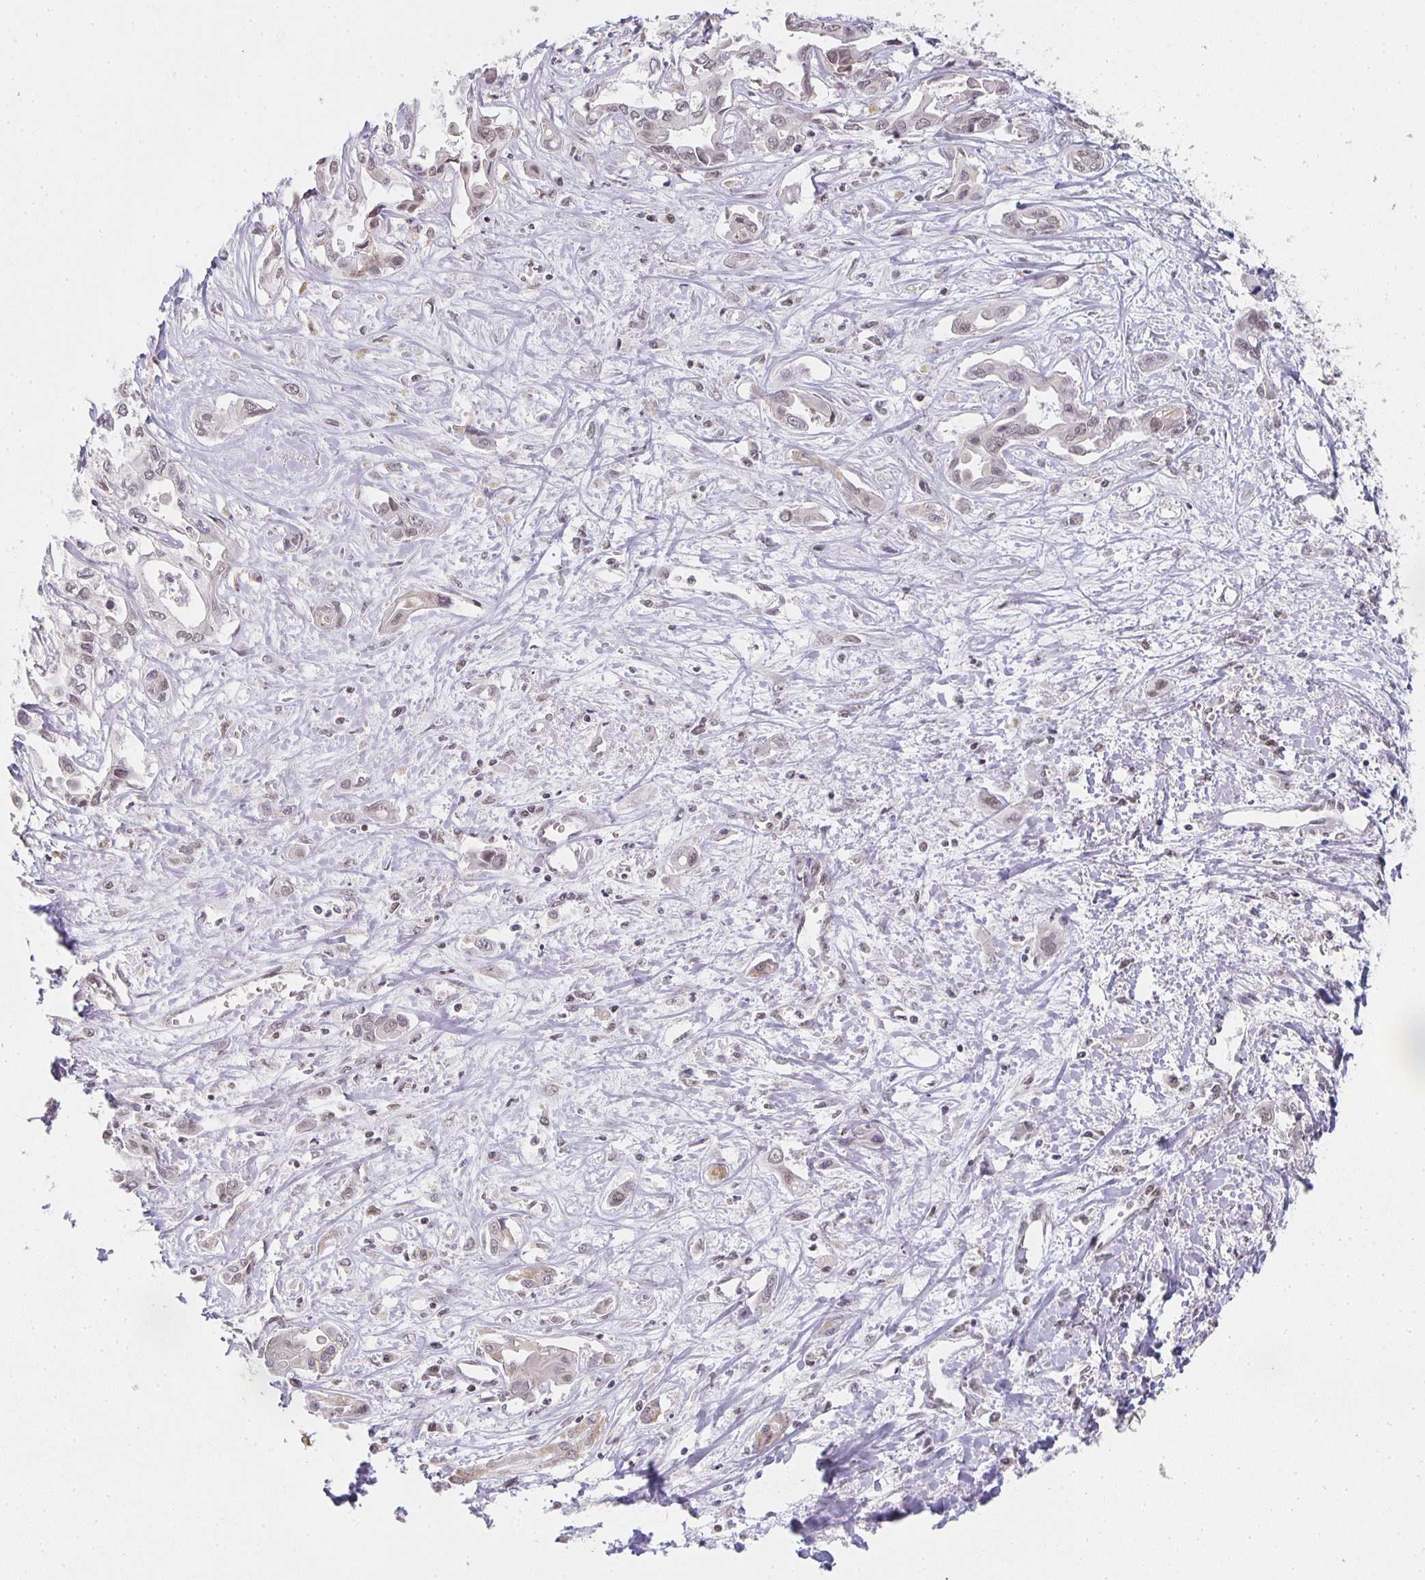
{"staining": {"intensity": "weak", "quantity": ">75%", "location": "nuclear"}, "tissue": "liver cancer", "cell_type": "Tumor cells", "image_type": "cancer", "snomed": [{"axis": "morphology", "description": "Cholangiocarcinoma"}, {"axis": "topography", "description": "Liver"}], "caption": "This is an image of immunohistochemistry staining of liver cancer (cholangiocarcinoma), which shows weak positivity in the nuclear of tumor cells.", "gene": "SMARCA2", "patient": {"sex": "female", "age": 64}}